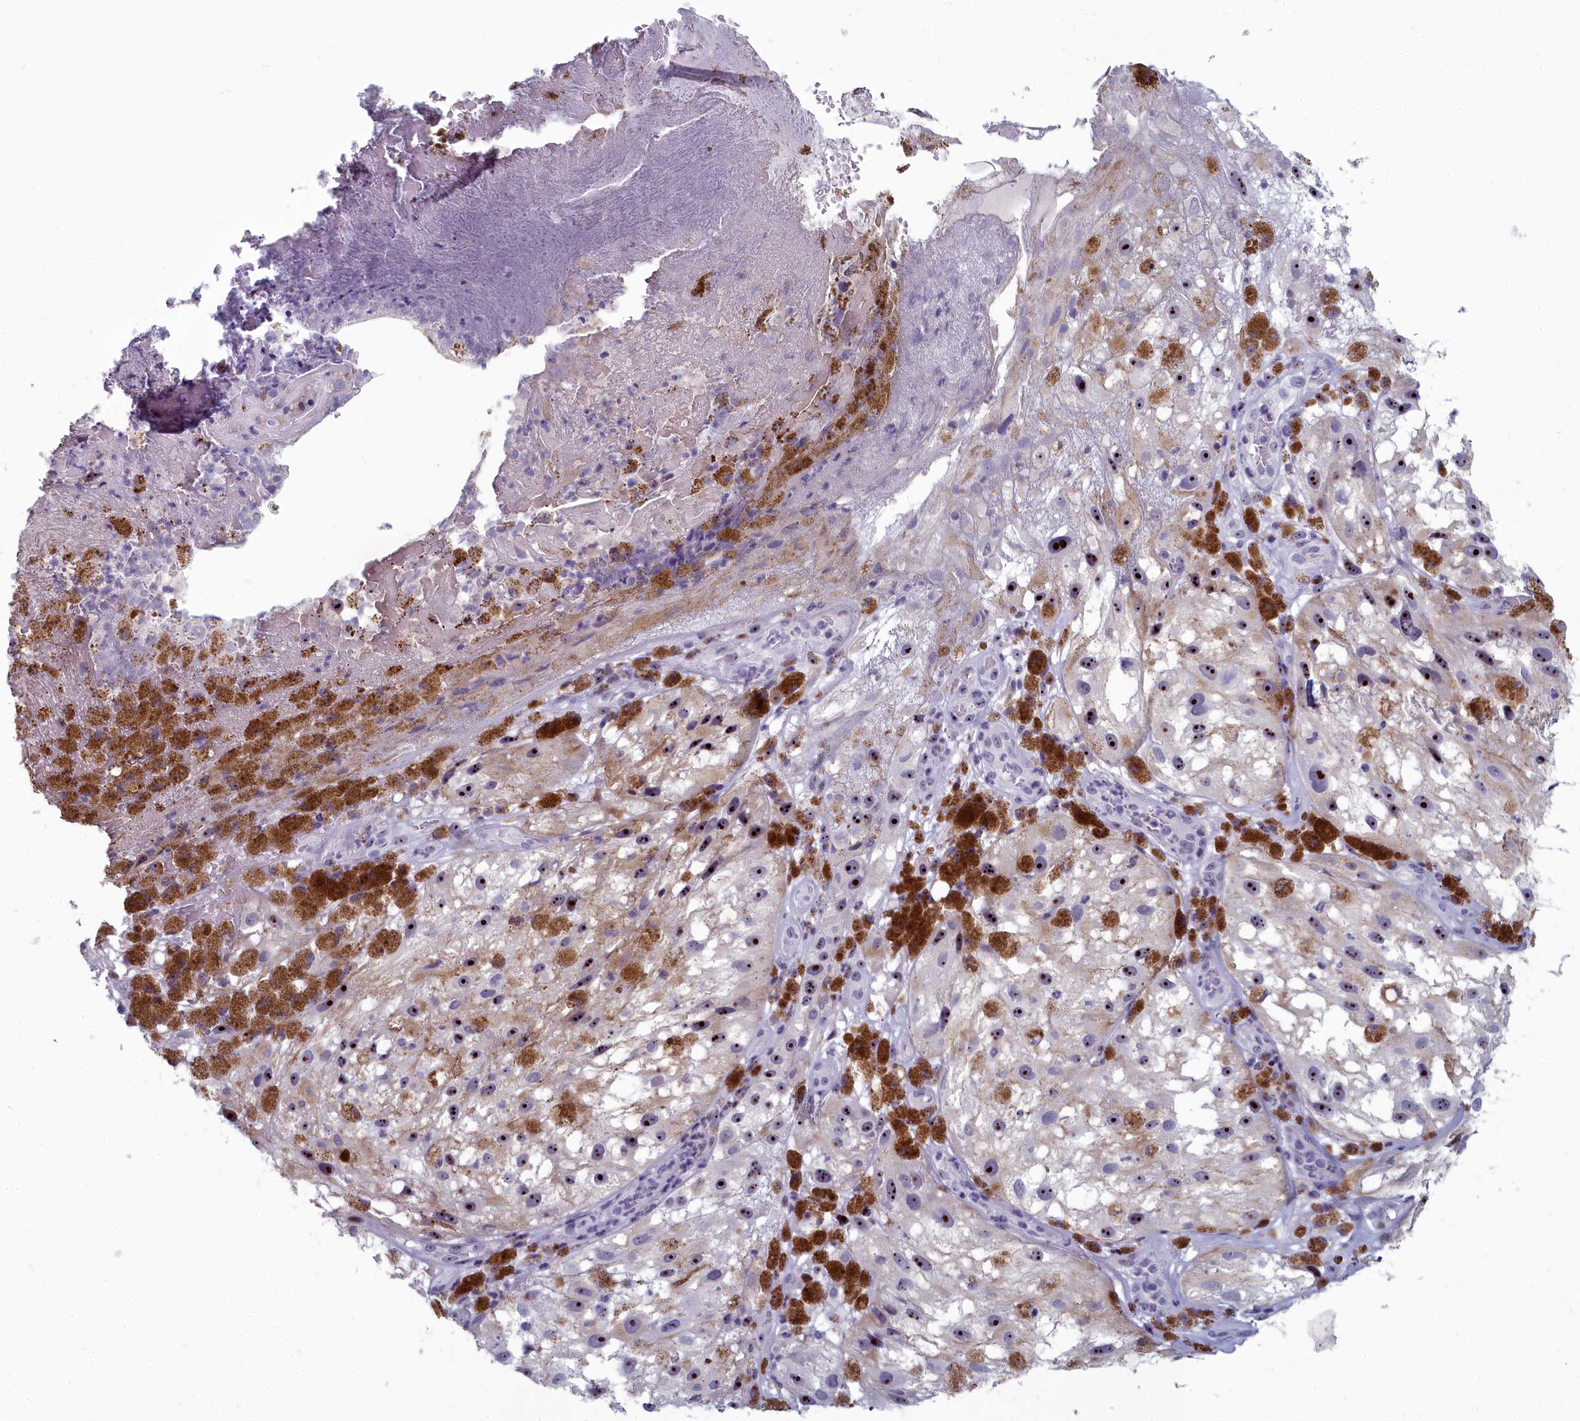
{"staining": {"intensity": "moderate", "quantity": ">75%", "location": "nuclear"}, "tissue": "melanoma", "cell_type": "Tumor cells", "image_type": "cancer", "snomed": [{"axis": "morphology", "description": "Malignant melanoma, NOS"}, {"axis": "topography", "description": "Skin"}], "caption": "DAB (3,3'-diaminobenzidine) immunohistochemical staining of malignant melanoma reveals moderate nuclear protein expression in approximately >75% of tumor cells. (Brightfield microscopy of DAB IHC at high magnification).", "gene": "INSYN2A", "patient": {"sex": "male", "age": 88}}